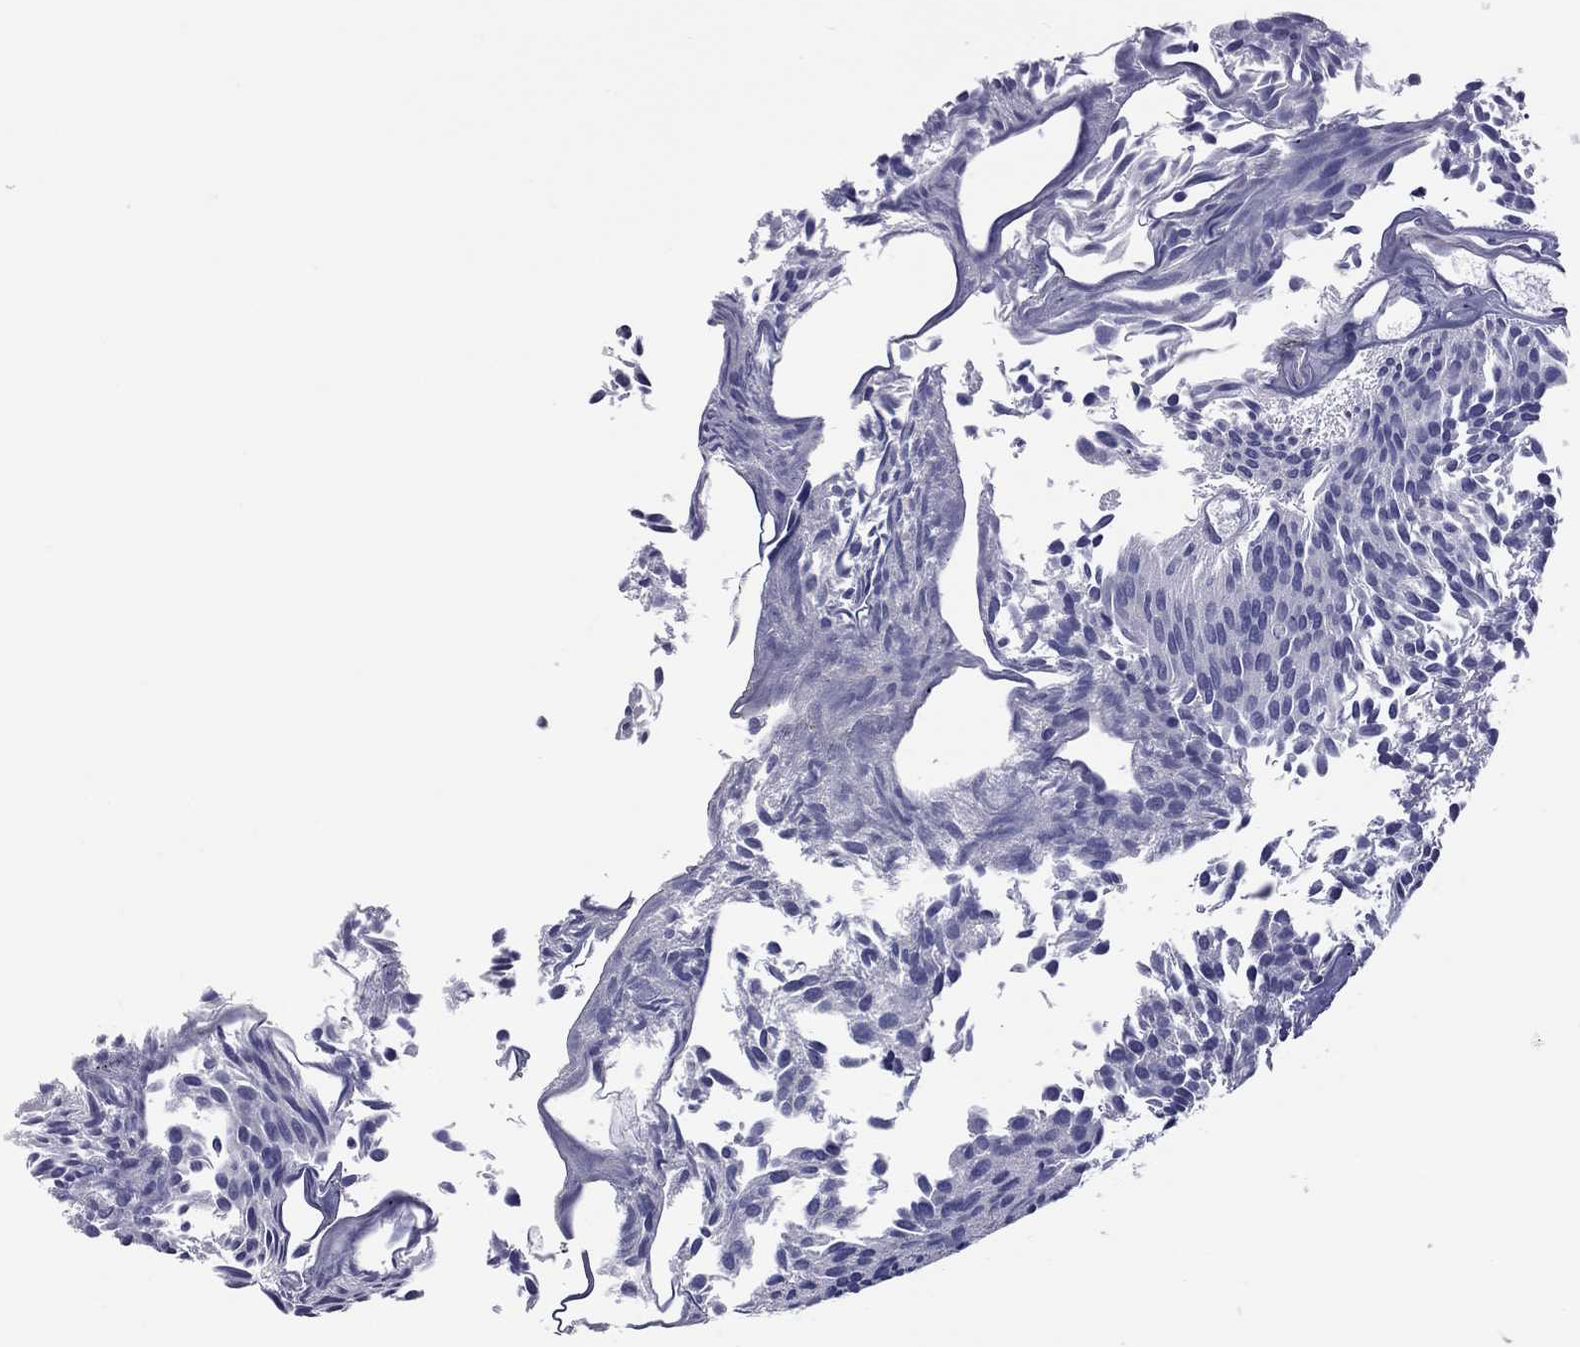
{"staining": {"intensity": "negative", "quantity": "none", "location": "none"}, "tissue": "urothelial cancer", "cell_type": "Tumor cells", "image_type": "cancer", "snomed": [{"axis": "morphology", "description": "Urothelial carcinoma, Low grade"}, {"axis": "topography", "description": "Urinary bladder"}], "caption": "This is an immunohistochemistry (IHC) image of human urothelial cancer. There is no staining in tumor cells.", "gene": "POU5F2", "patient": {"sex": "male", "age": 63}}